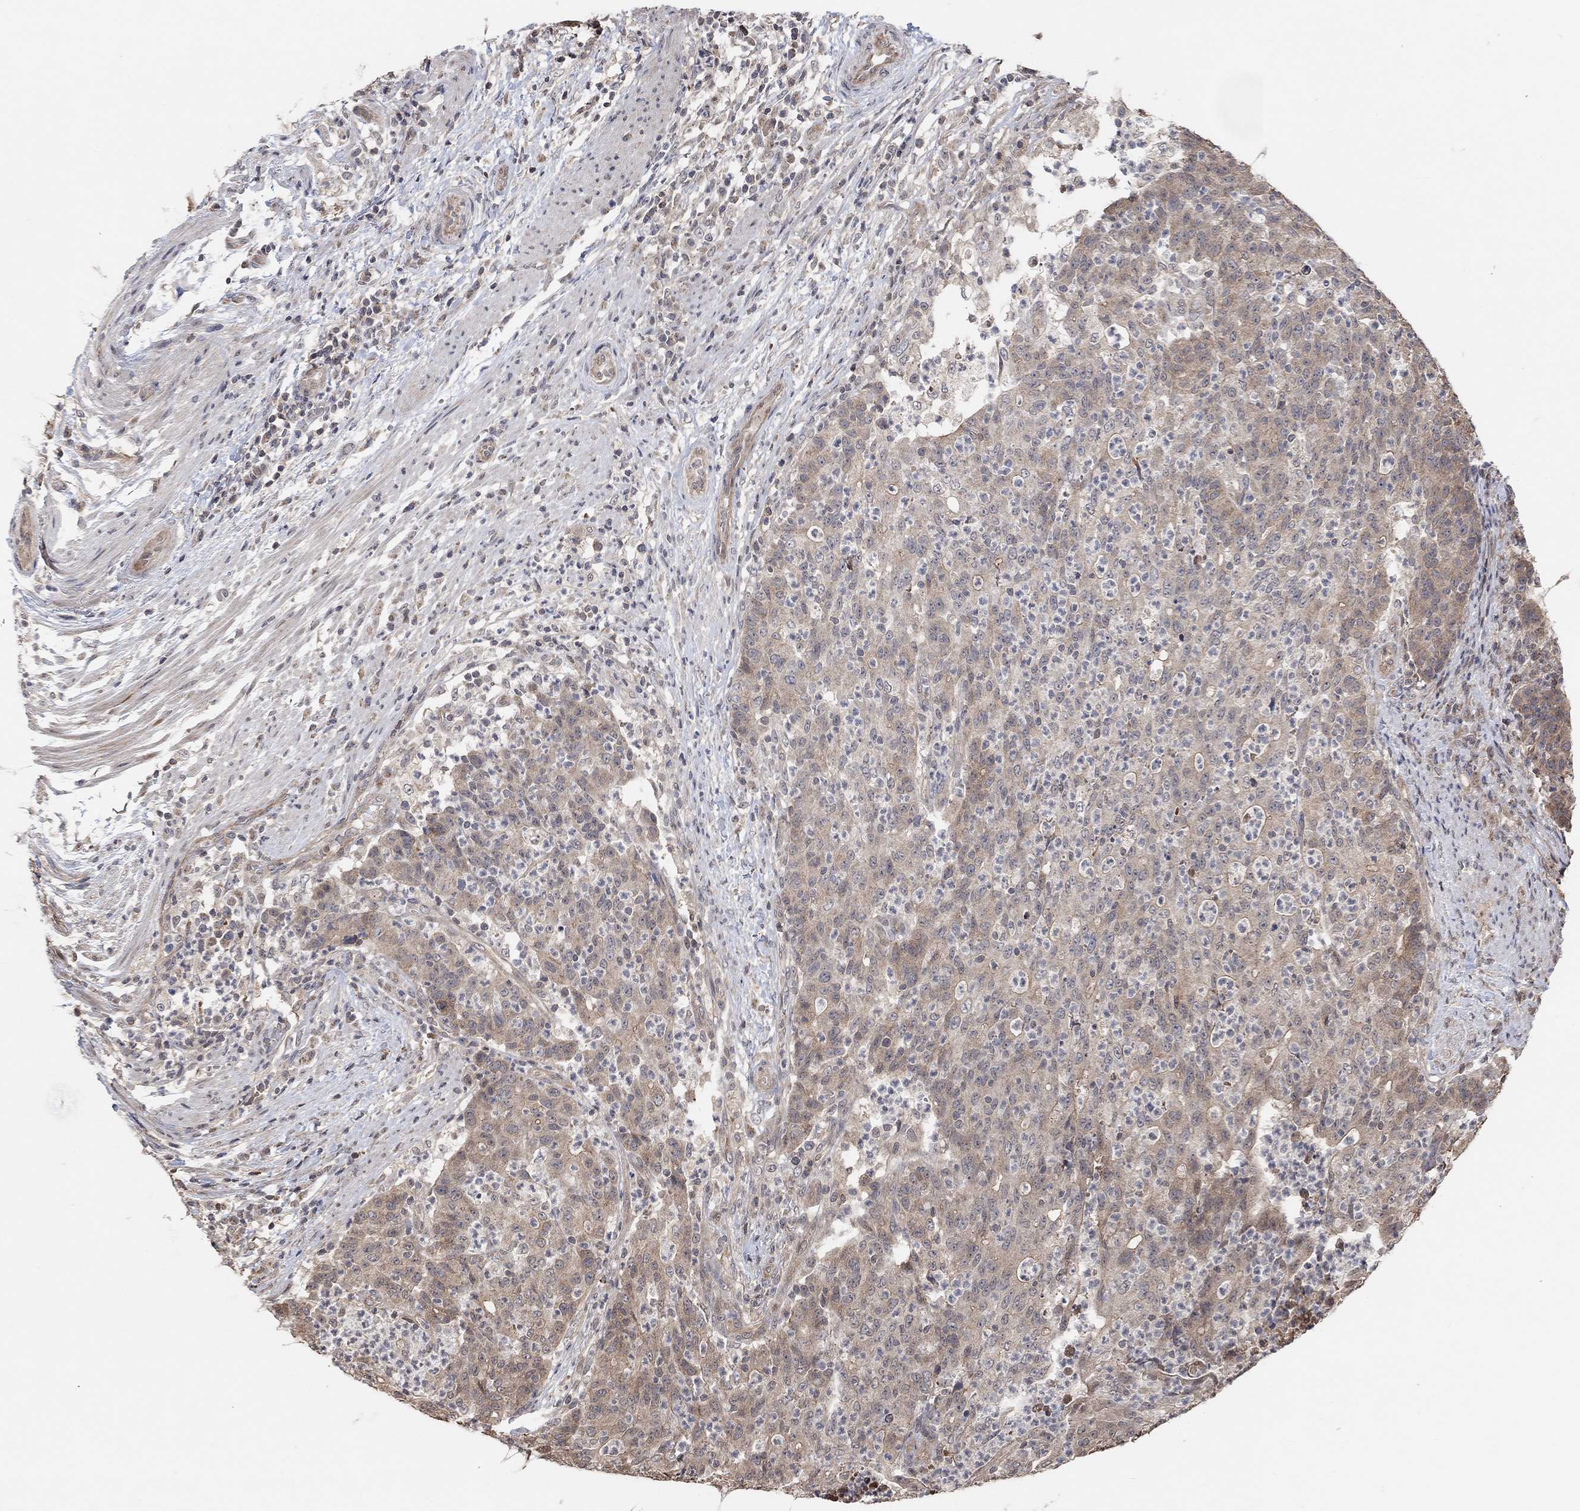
{"staining": {"intensity": "weak", "quantity": "25%-75%", "location": "cytoplasmic/membranous"}, "tissue": "colorectal cancer", "cell_type": "Tumor cells", "image_type": "cancer", "snomed": [{"axis": "morphology", "description": "Adenocarcinoma, NOS"}, {"axis": "topography", "description": "Colon"}], "caption": "Protein staining of adenocarcinoma (colorectal) tissue exhibits weak cytoplasmic/membranous staining in about 25%-75% of tumor cells. (DAB = brown stain, brightfield microscopy at high magnification).", "gene": "UNC5B", "patient": {"sex": "male", "age": 70}}